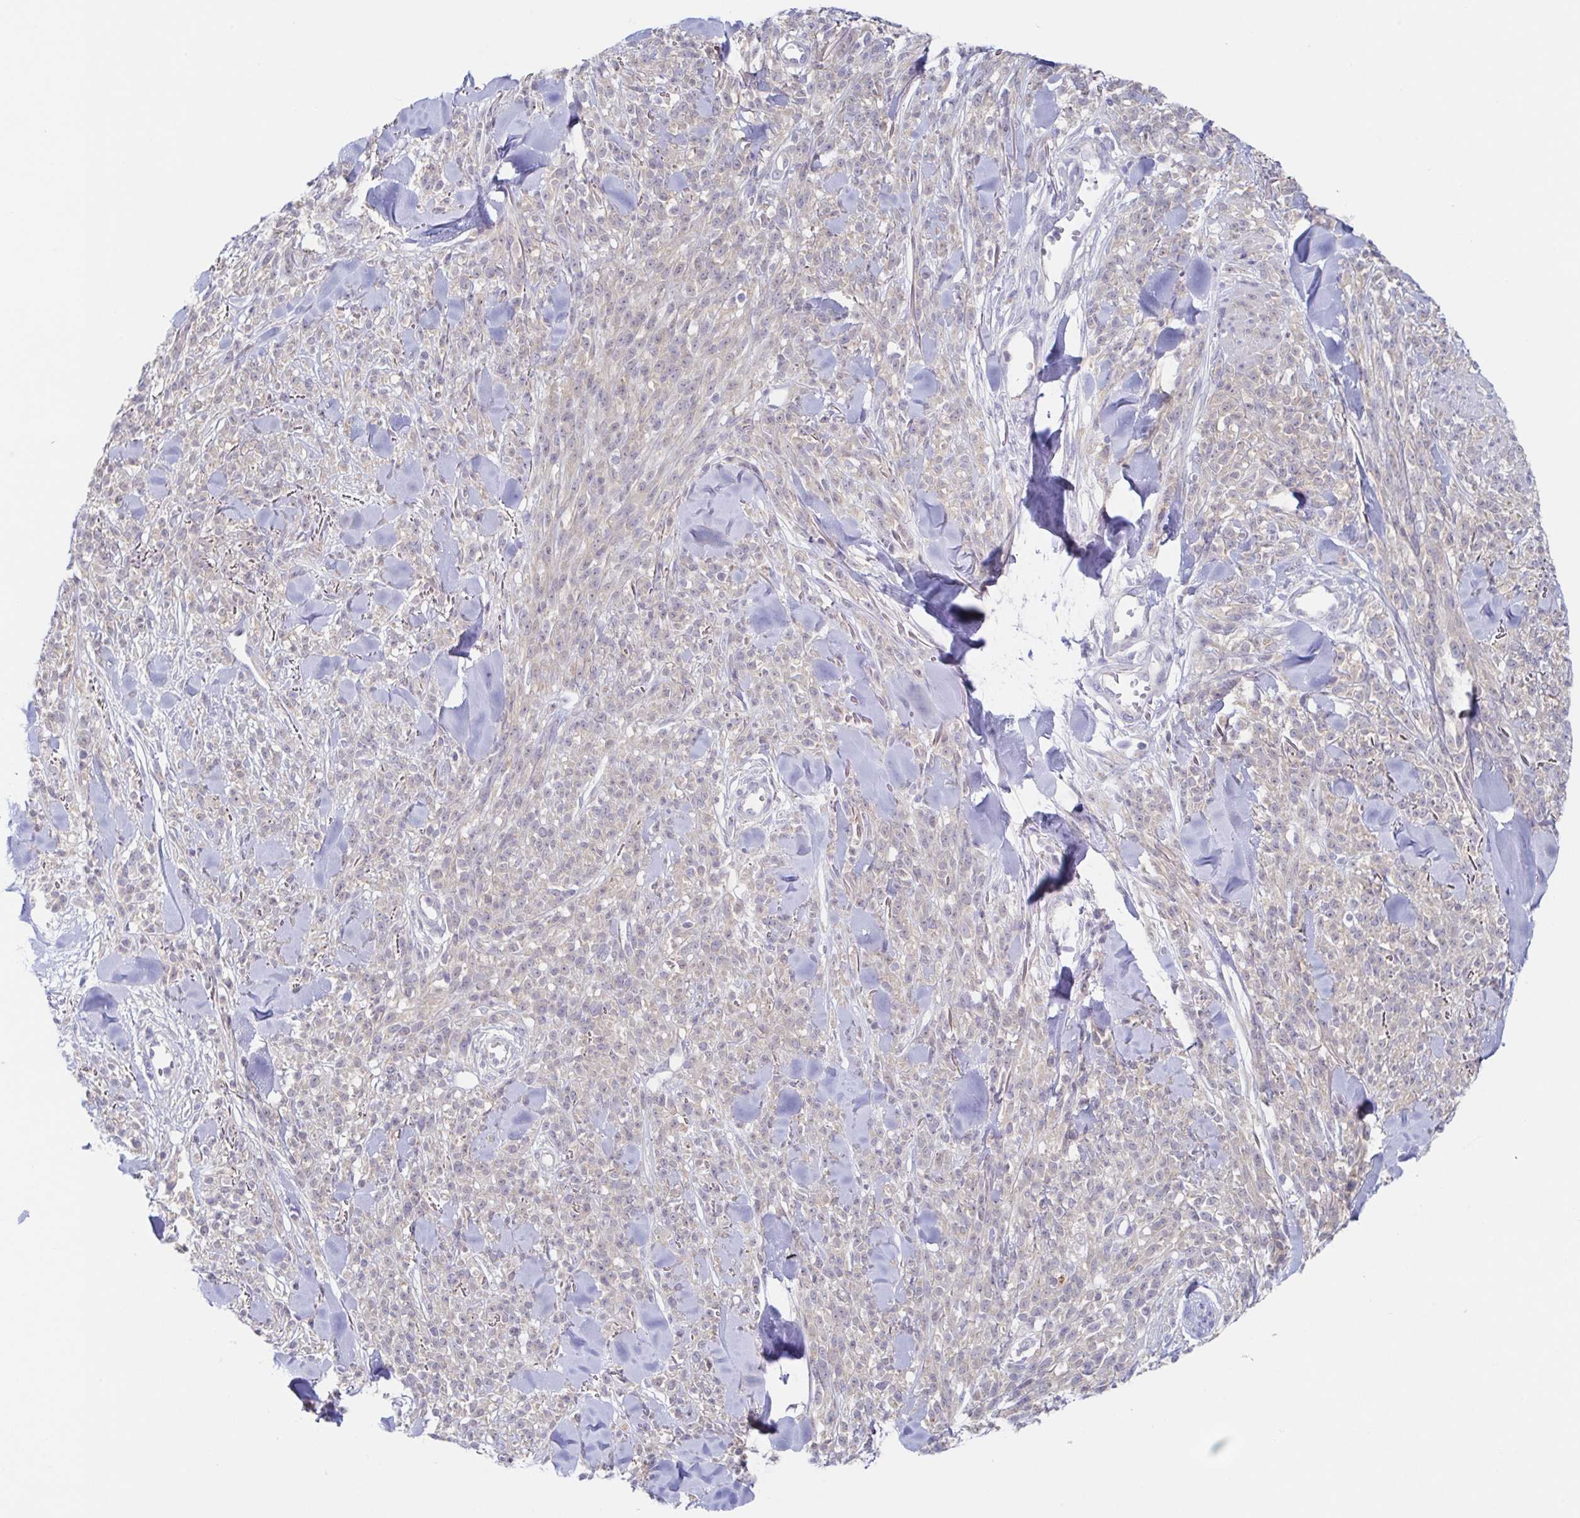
{"staining": {"intensity": "negative", "quantity": "none", "location": "none"}, "tissue": "melanoma", "cell_type": "Tumor cells", "image_type": "cancer", "snomed": [{"axis": "morphology", "description": "Malignant melanoma, NOS"}, {"axis": "topography", "description": "Skin"}, {"axis": "topography", "description": "Skin of trunk"}], "caption": "Tumor cells show no significant protein staining in melanoma.", "gene": "HTR2A", "patient": {"sex": "male", "age": 74}}